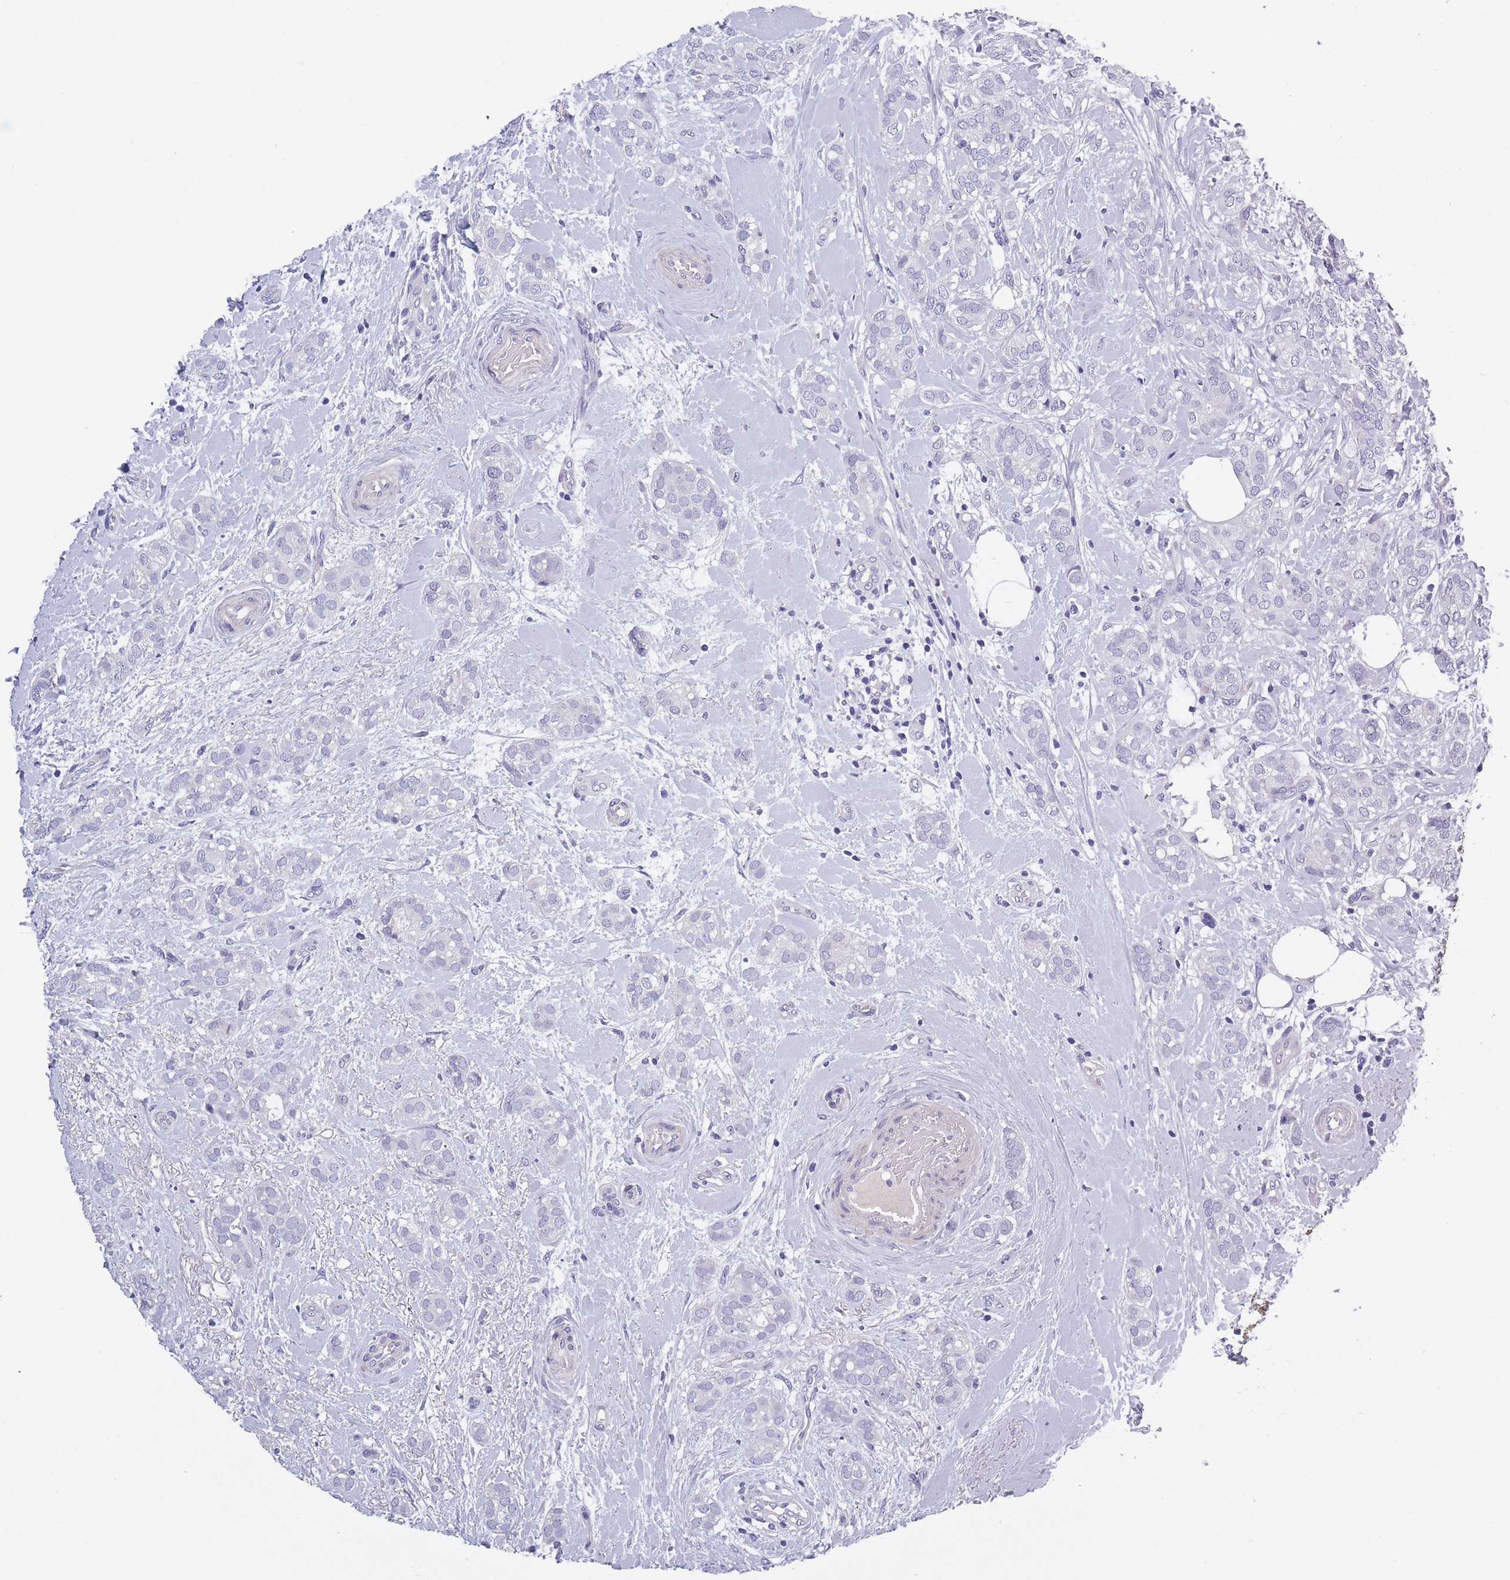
{"staining": {"intensity": "negative", "quantity": "none", "location": "none"}, "tissue": "breast cancer", "cell_type": "Tumor cells", "image_type": "cancer", "snomed": [{"axis": "morphology", "description": "Duct carcinoma"}, {"axis": "topography", "description": "Breast"}], "caption": "Tumor cells show no significant staining in breast cancer (invasive ductal carcinoma).", "gene": "OR4C5", "patient": {"sex": "female", "age": 73}}